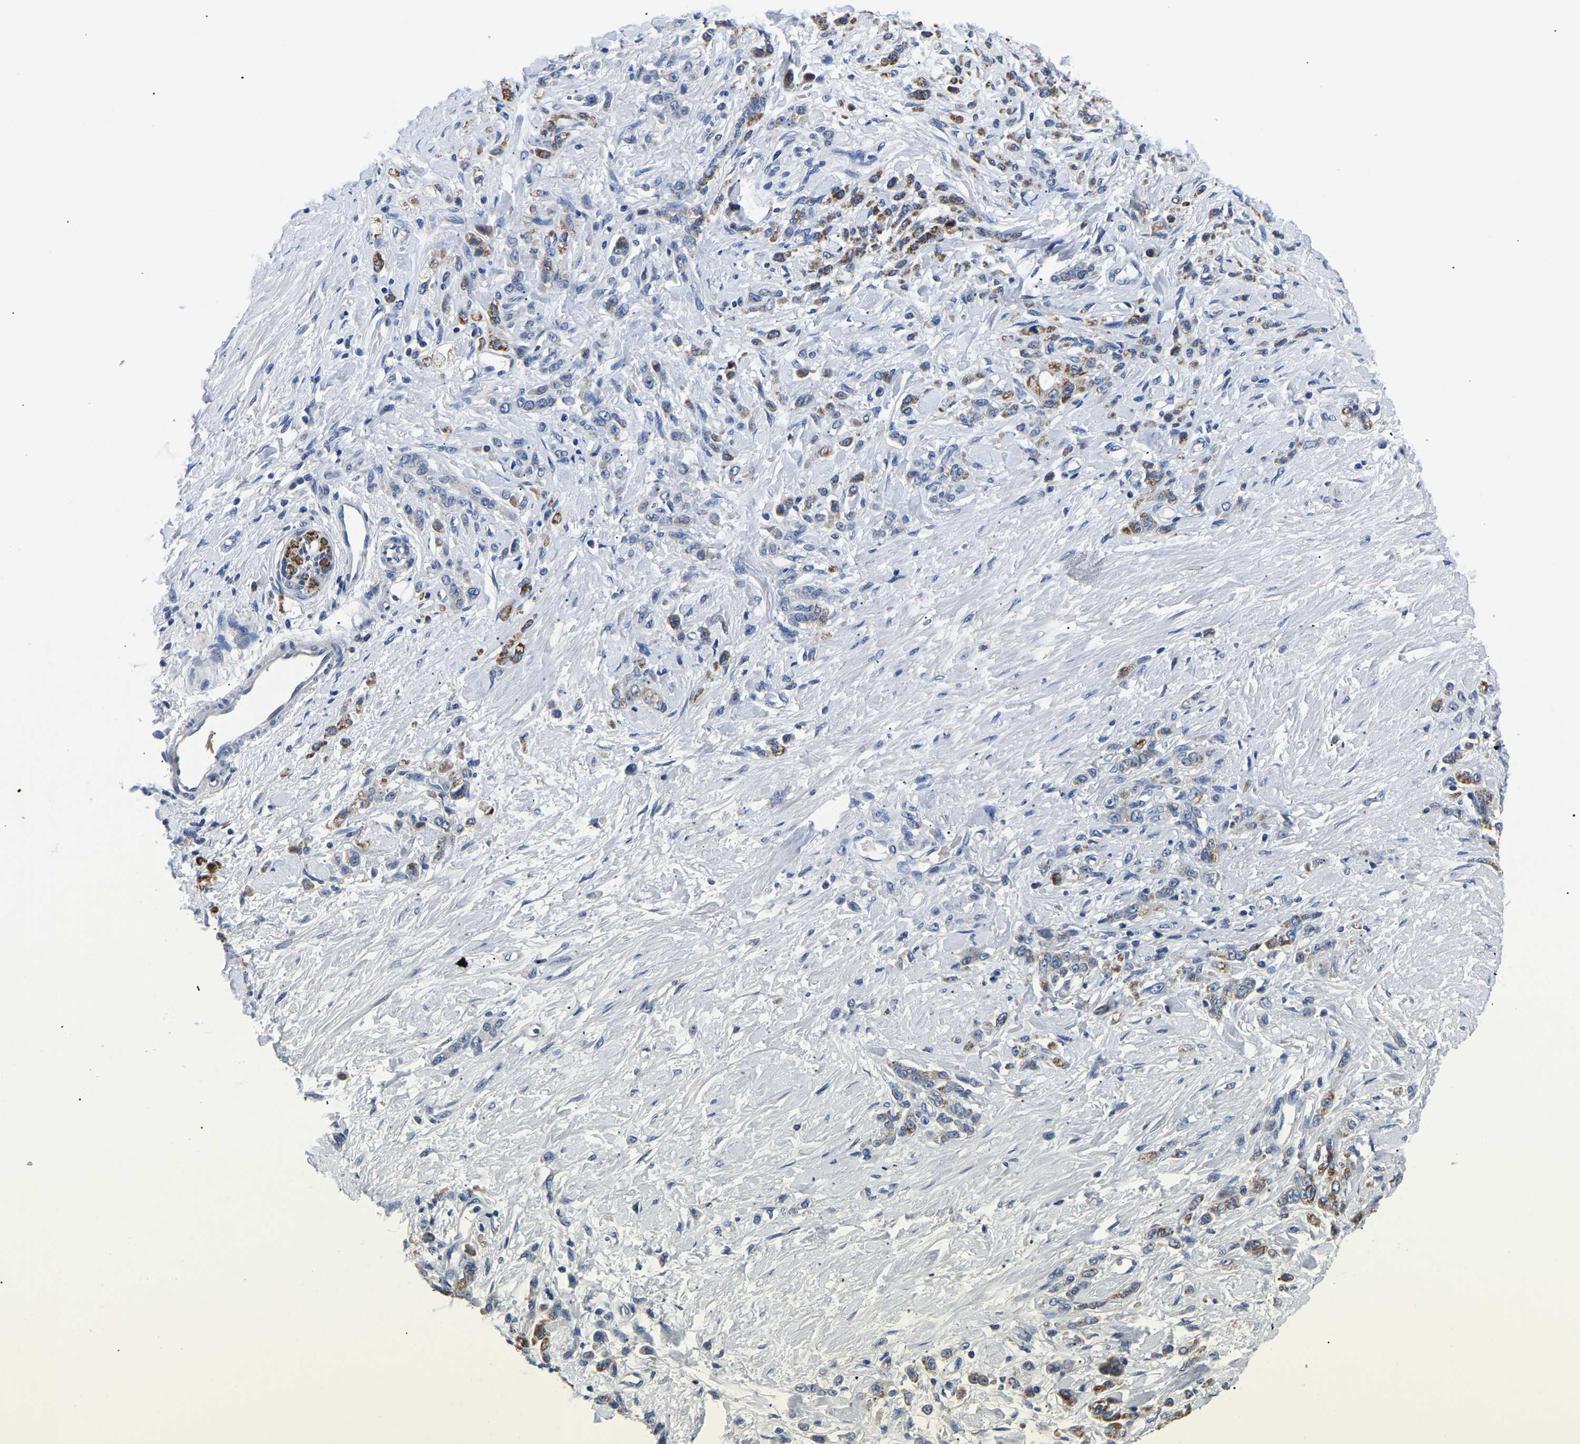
{"staining": {"intensity": "negative", "quantity": "none", "location": "none"}, "tissue": "stomach cancer", "cell_type": "Tumor cells", "image_type": "cancer", "snomed": [{"axis": "morphology", "description": "Normal tissue, NOS"}, {"axis": "morphology", "description": "Adenocarcinoma, NOS"}, {"axis": "topography", "description": "Stomach"}], "caption": "DAB immunohistochemical staining of human stomach cancer displays no significant staining in tumor cells.", "gene": "TOR1B", "patient": {"sex": "male", "age": 82}}